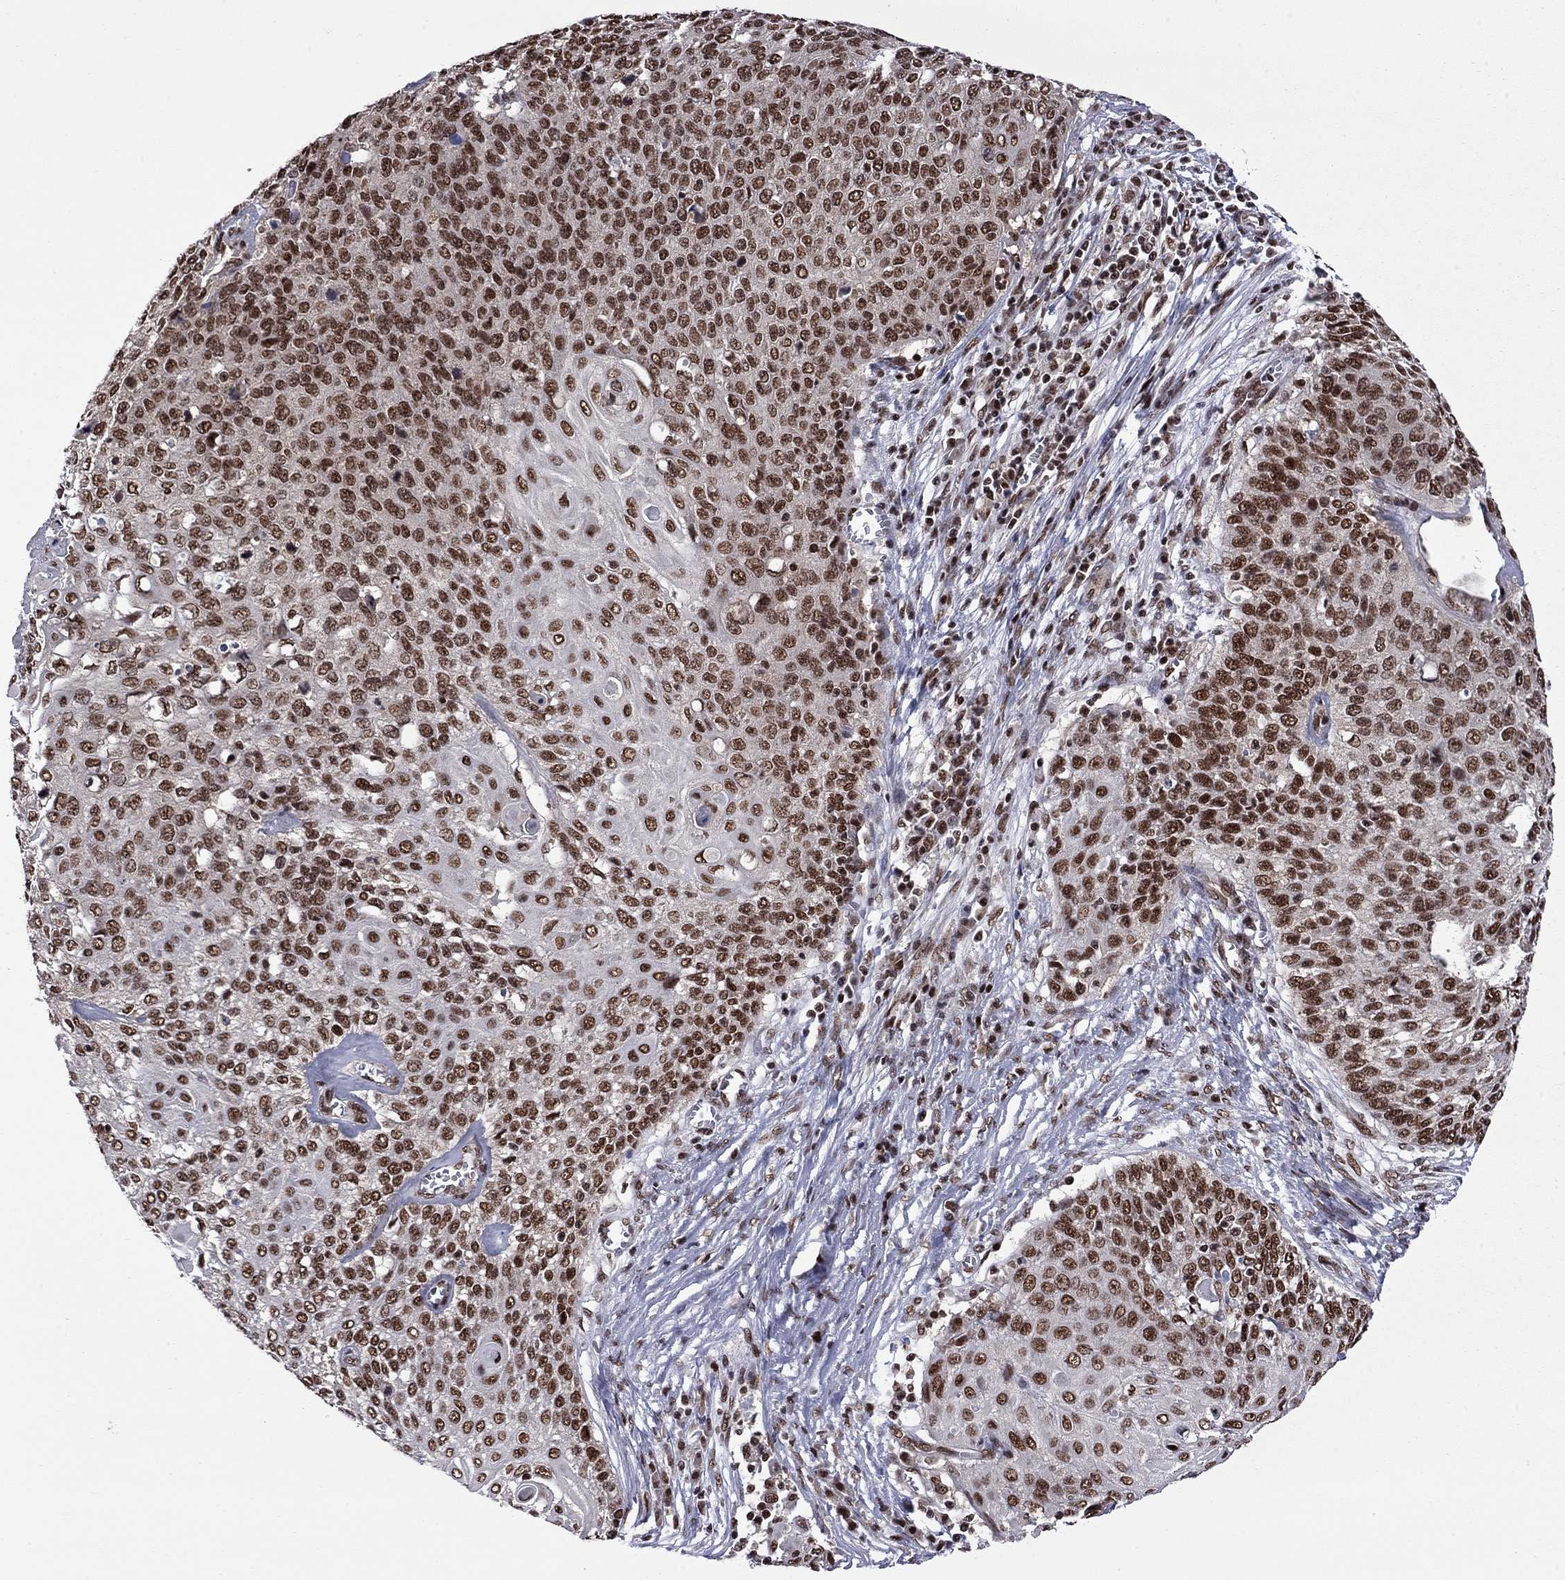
{"staining": {"intensity": "strong", "quantity": ">75%", "location": "nuclear"}, "tissue": "cervical cancer", "cell_type": "Tumor cells", "image_type": "cancer", "snomed": [{"axis": "morphology", "description": "Squamous cell carcinoma, NOS"}, {"axis": "topography", "description": "Cervix"}], "caption": "This is a micrograph of IHC staining of squamous cell carcinoma (cervical), which shows strong staining in the nuclear of tumor cells.", "gene": "MED25", "patient": {"sex": "female", "age": 39}}